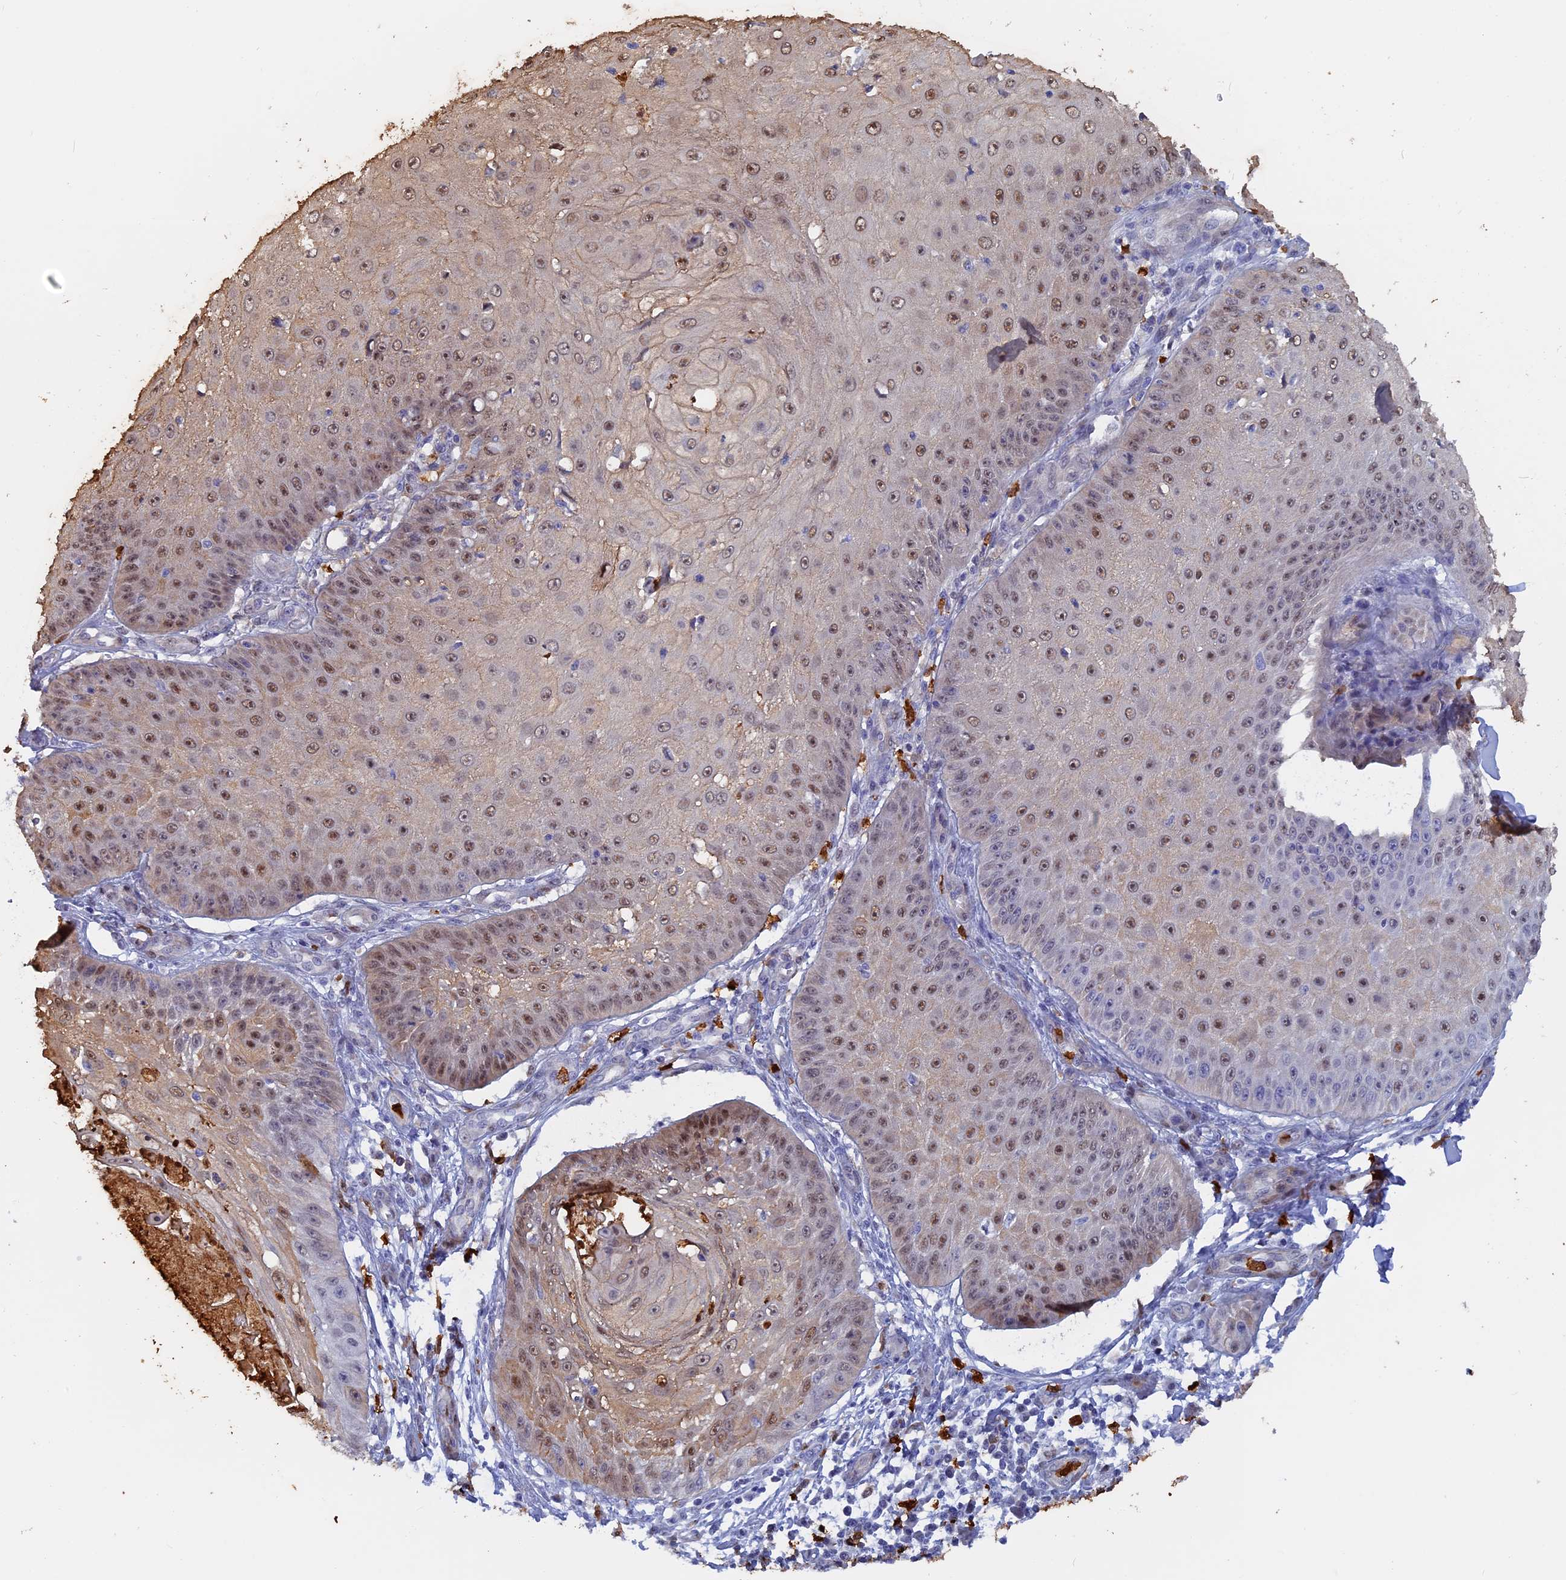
{"staining": {"intensity": "moderate", "quantity": "25%-75%", "location": "nuclear"}, "tissue": "skin cancer", "cell_type": "Tumor cells", "image_type": "cancer", "snomed": [{"axis": "morphology", "description": "Squamous cell carcinoma, NOS"}, {"axis": "topography", "description": "Skin"}], "caption": "An IHC micrograph of neoplastic tissue is shown. Protein staining in brown shows moderate nuclear positivity in skin cancer (squamous cell carcinoma) within tumor cells.", "gene": "SLC26A1", "patient": {"sex": "male", "age": 70}}